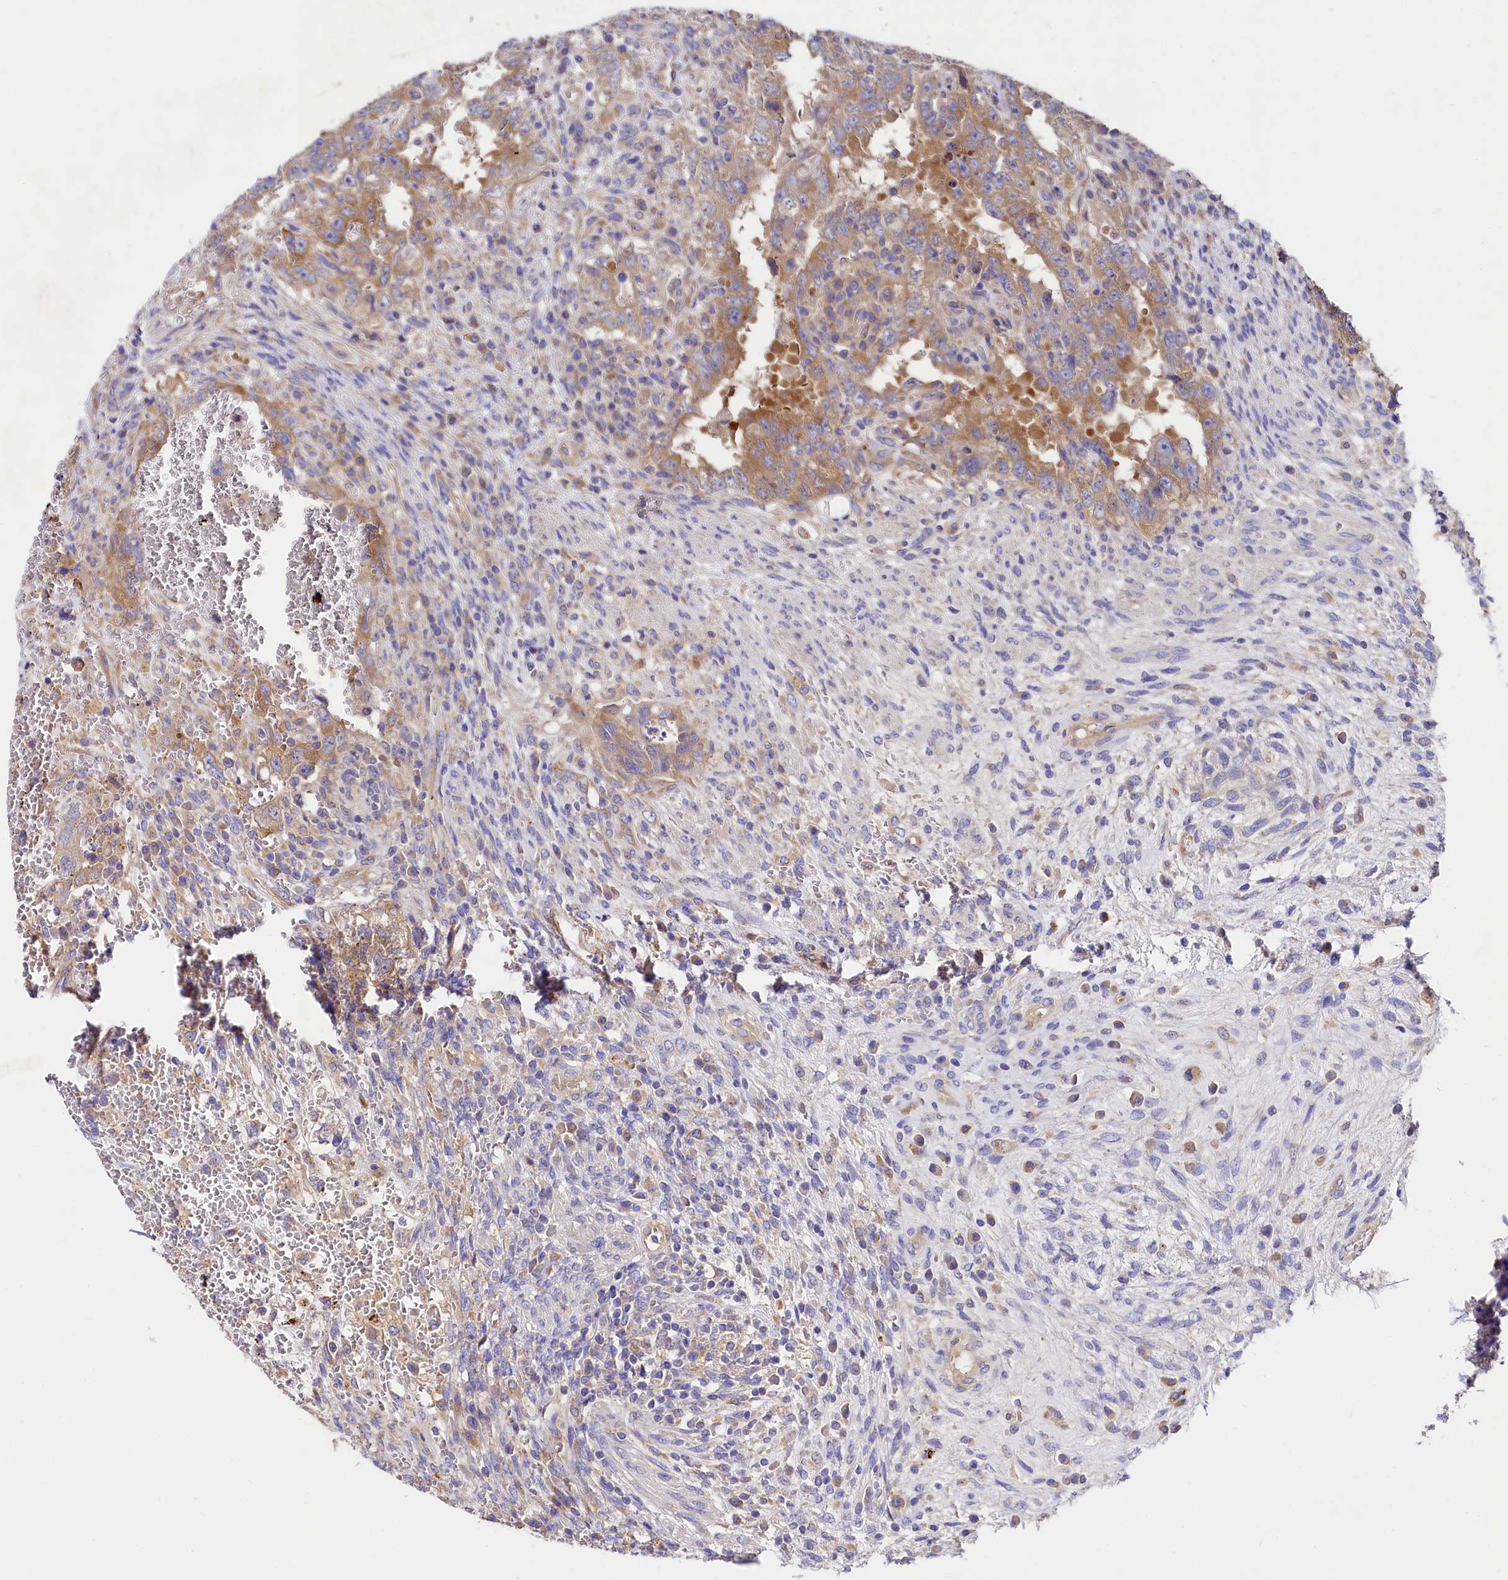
{"staining": {"intensity": "moderate", "quantity": ">75%", "location": "cytoplasmic/membranous"}, "tissue": "testis cancer", "cell_type": "Tumor cells", "image_type": "cancer", "snomed": [{"axis": "morphology", "description": "Carcinoma, Embryonal, NOS"}, {"axis": "topography", "description": "Testis"}], "caption": "Immunohistochemistry photomicrograph of neoplastic tissue: testis cancer (embryonal carcinoma) stained using immunohistochemistry (IHC) reveals medium levels of moderate protein expression localized specifically in the cytoplasmic/membranous of tumor cells, appearing as a cytoplasmic/membranous brown color.", "gene": "QARS1", "patient": {"sex": "male", "age": 26}}